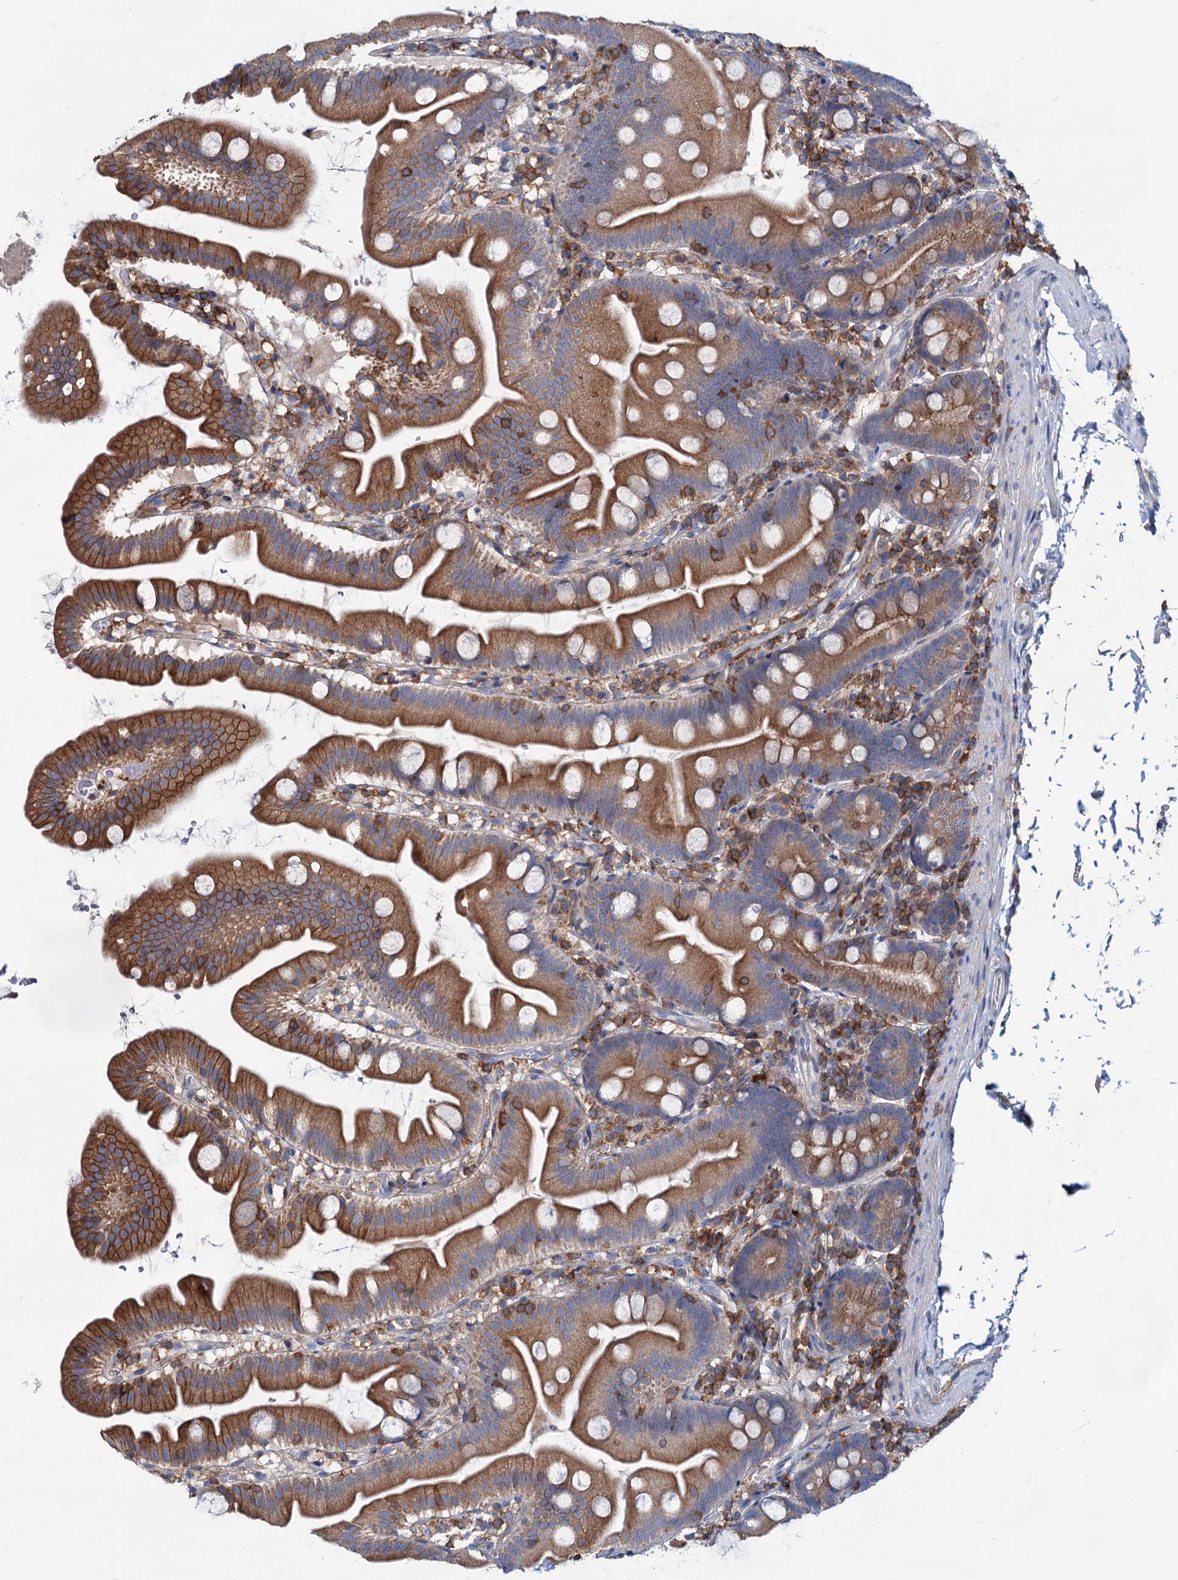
{"staining": {"intensity": "moderate", "quantity": ">75%", "location": "cytoplasmic/membranous"}, "tissue": "small intestine", "cell_type": "Glandular cells", "image_type": "normal", "snomed": [{"axis": "morphology", "description": "Normal tissue, NOS"}, {"axis": "topography", "description": "Small intestine"}], "caption": "A brown stain labels moderate cytoplasmic/membranous expression of a protein in glandular cells of unremarkable human small intestine.", "gene": "LRCH4", "patient": {"sex": "female", "age": 68}}